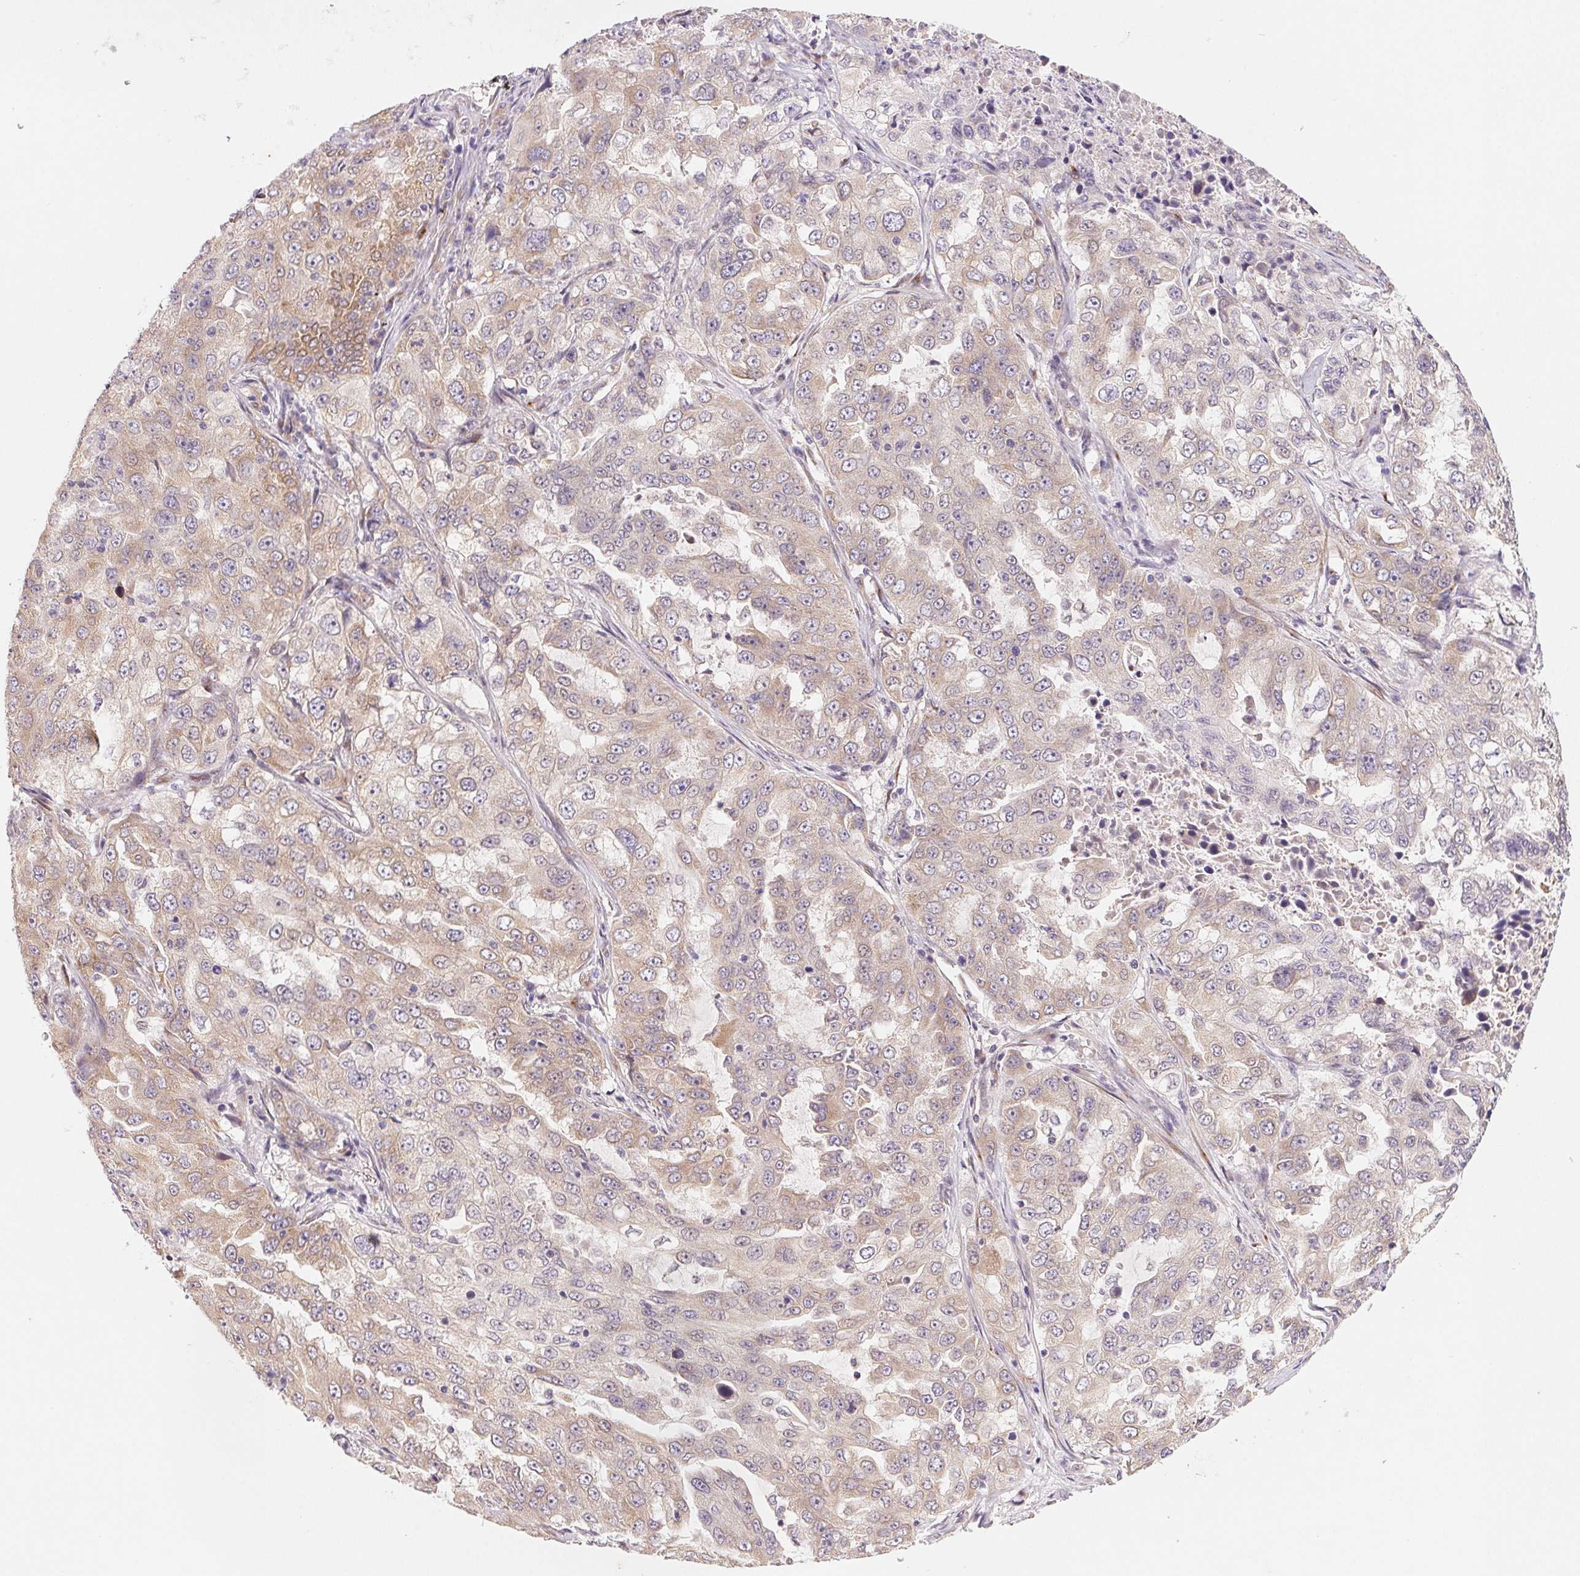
{"staining": {"intensity": "weak", "quantity": "25%-75%", "location": "cytoplasmic/membranous"}, "tissue": "lung cancer", "cell_type": "Tumor cells", "image_type": "cancer", "snomed": [{"axis": "morphology", "description": "Adenocarcinoma, NOS"}, {"axis": "topography", "description": "Lung"}], "caption": "Weak cytoplasmic/membranous protein positivity is seen in approximately 25%-75% of tumor cells in lung cancer (adenocarcinoma). (DAB (3,3'-diaminobenzidine) IHC with brightfield microscopy, high magnification).", "gene": "EI24", "patient": {"sex": "female", "age": 61}}